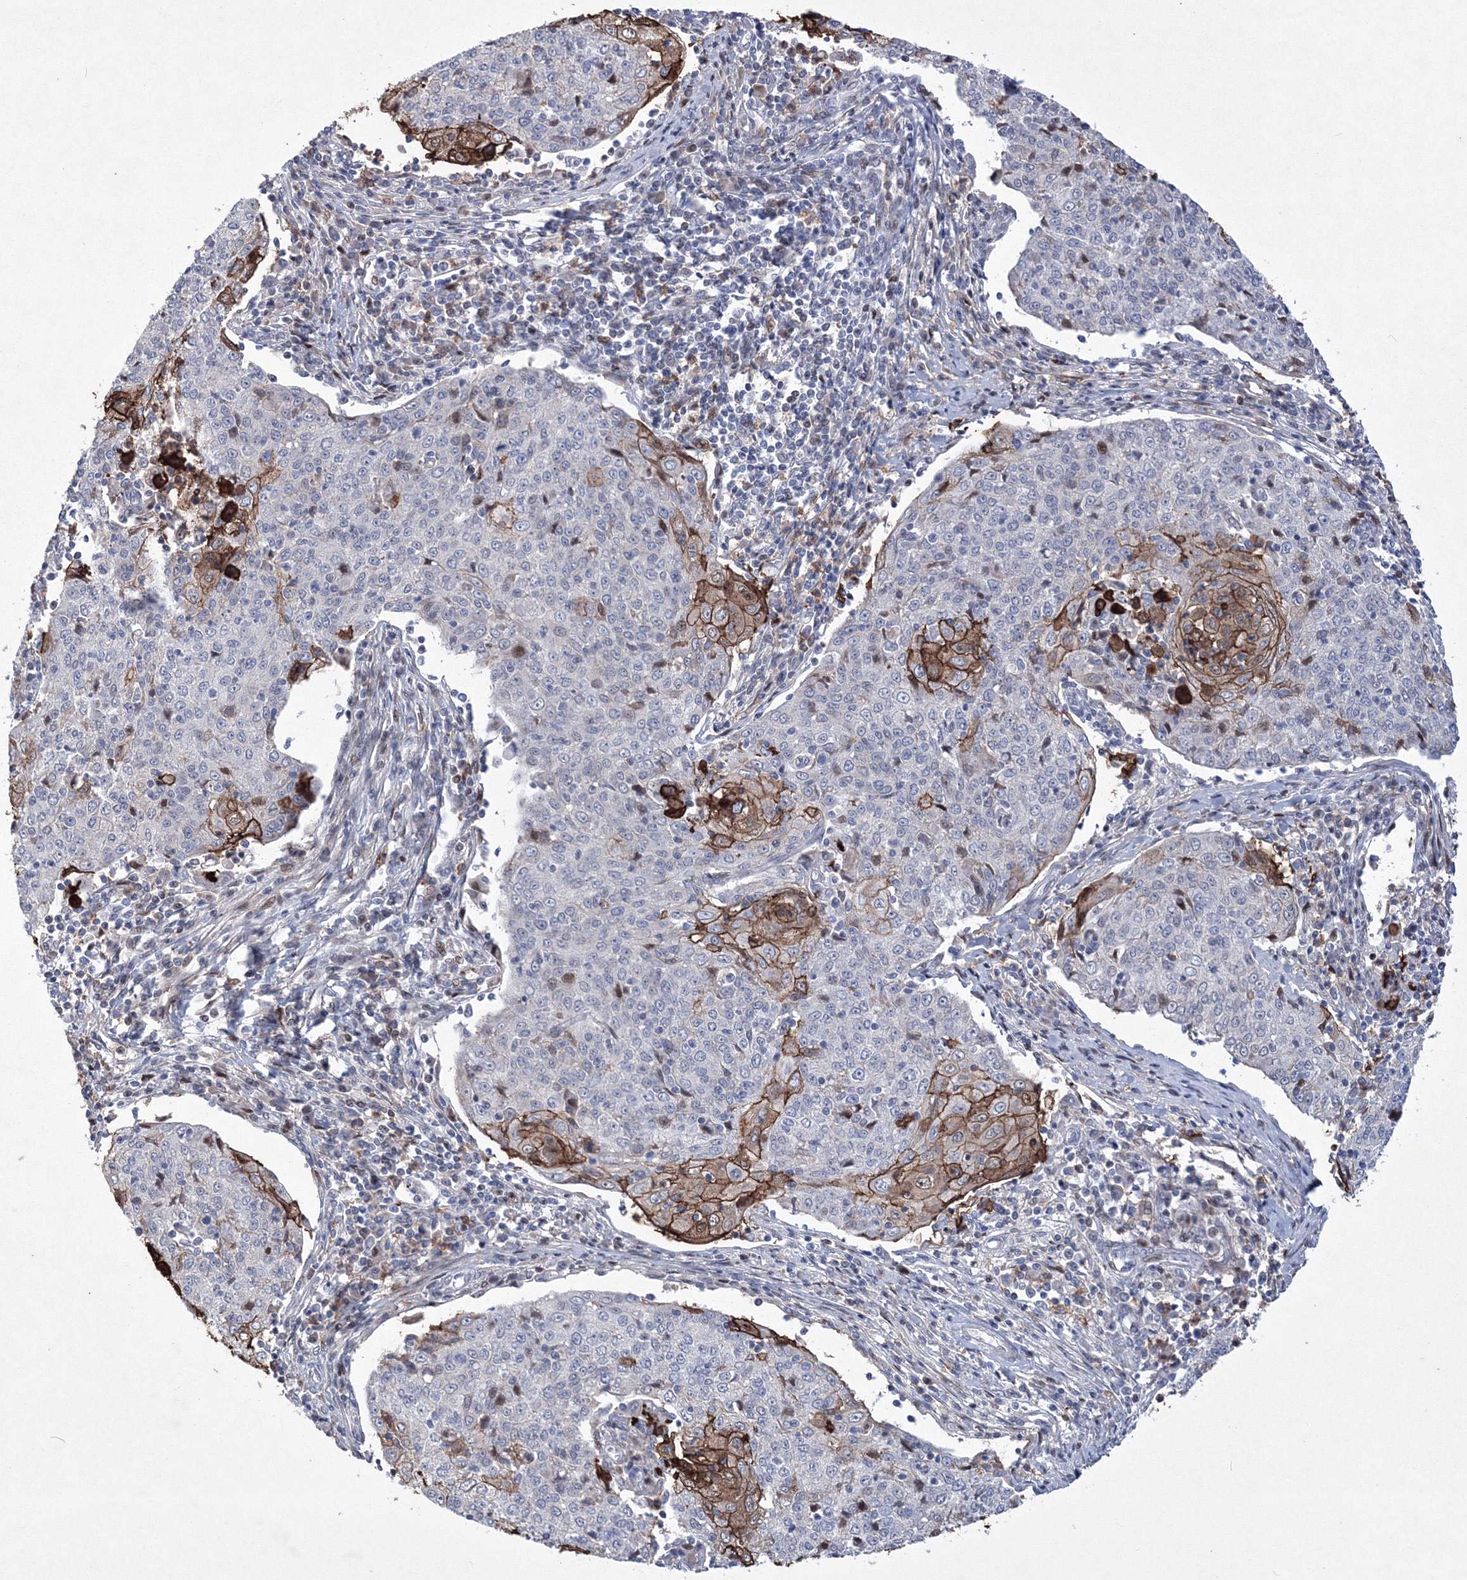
{"staining": {"intensity": "moderate", "quantity": "<25%", "location": "cytoplasmic/membranous"}, "tissue": "cervical cancer", "cell_type": "Tumor cells", "image_type": "cancer", "snomed": [{"axis": "morphology", "description": "Squamous cell carcinoma, NOS"}, {"axis": "topography", "description": "Cervix"}], "caption": "Immunohistochemistry image of neoplastic tissue: cervical squamous cell carcinoma stained using IHC shows low levels of moderate protein expression localized specifically in the cytoplasmic/membranous of tumor cells, appearing as a cytoplasmic/membranous brown color.", "gene": "RNPEPL1", "patient": {"sex": "female", "age": 48}}